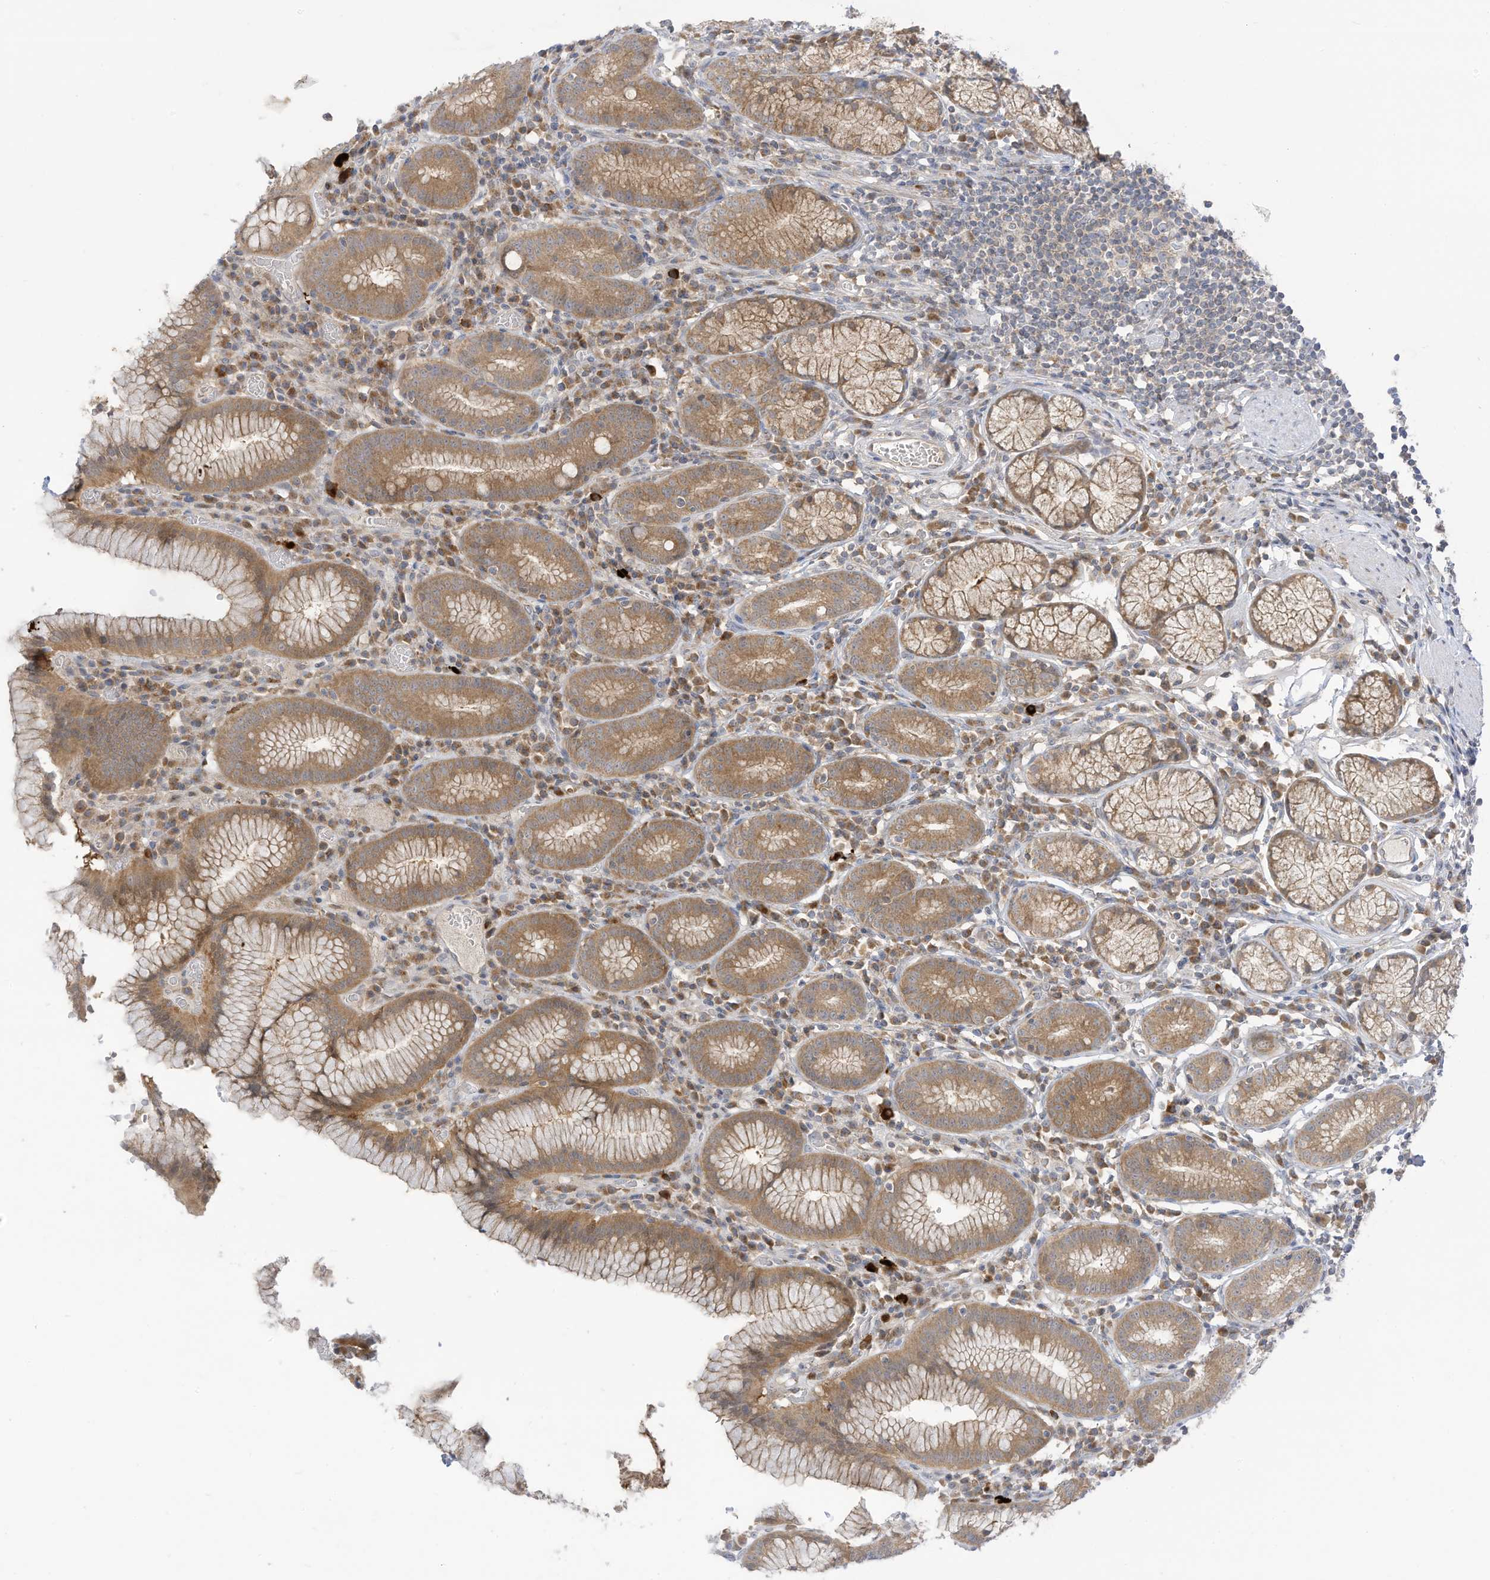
{"staining": {"intensity": "moderate", "quantity": ">75%", "location": "cytoplasmic/membranous"}, "tissue": "stomach", "cell_type": "Glandular cells", "image_type": "normal", "snomed": [{"axis": "morphology", "description": "Normal tissue, NOS"}, {"axis": "topography", "description": "Stomach"}], "caption": "IHC histopathology image of normal stomach: human stomach stained using immunohistochemistry (IHC) displays medium levels of moderate protein expression localized specifically in the cytoplasmic/membranous of glandular cells, appearing as a cytoplasmic/membranous brown color.", "gene": "LRRN2", "patient": {"sex": "male", "age": 55}}